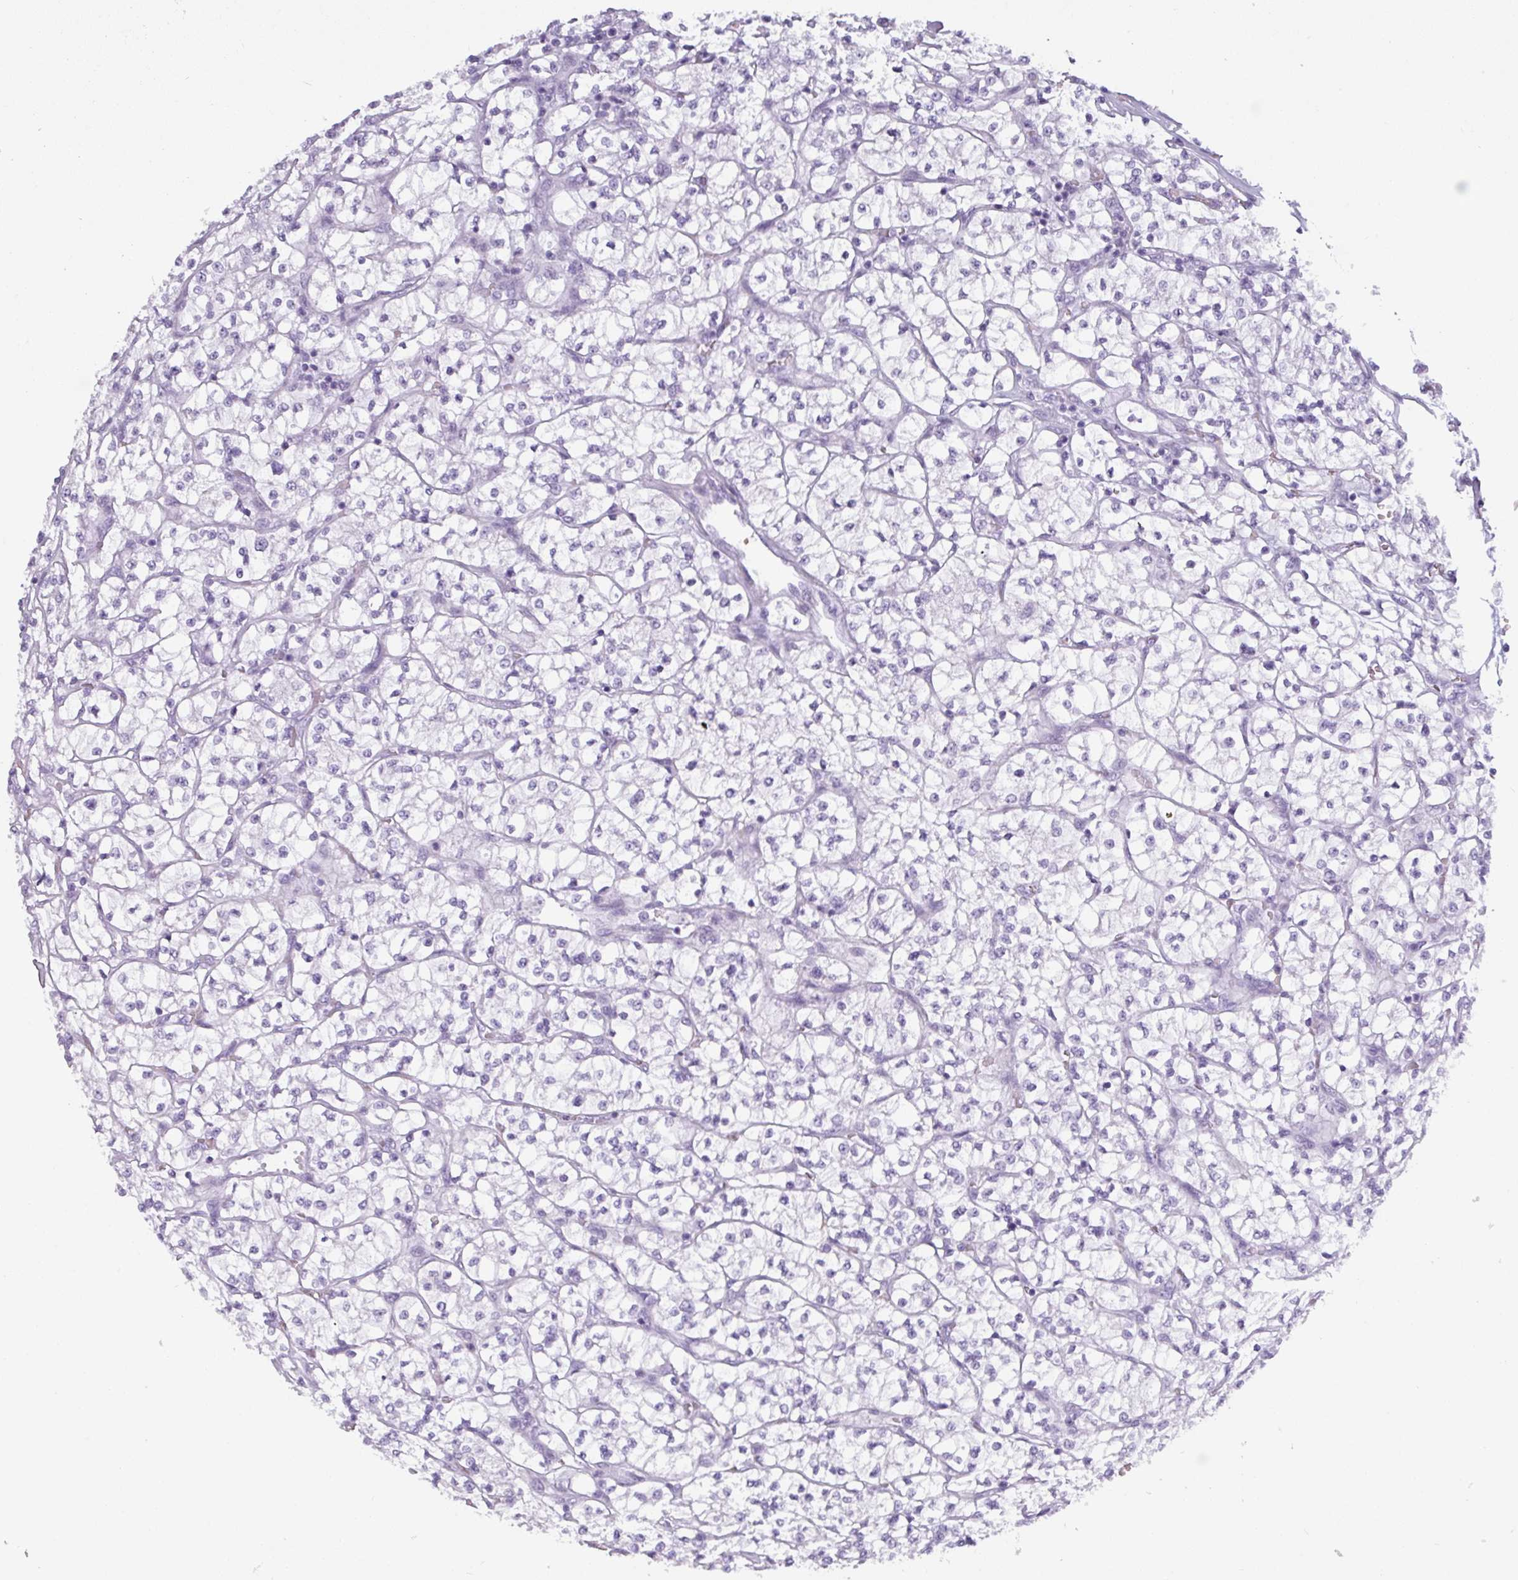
{"staining": {"intensity": "negative", "quantity": "none", "location": "none"}, "tissue": "renal cancer", "cell_type": "Tumor cells", "image_type": "cancer", "snomed": [{"axis": "morphology", "description": "Adenocarcinoma, NOS"}, {"axis": "topography", "description": "Kidney"}], "caption": "Immunohistochemistry histopathology image of neoplastic tissue: human renal cancer stained with DAB demonstrates no significant protein staining in tumor cells.", "gene": "CRYBB2", "patient": {"sex": "female", "age": 64}}